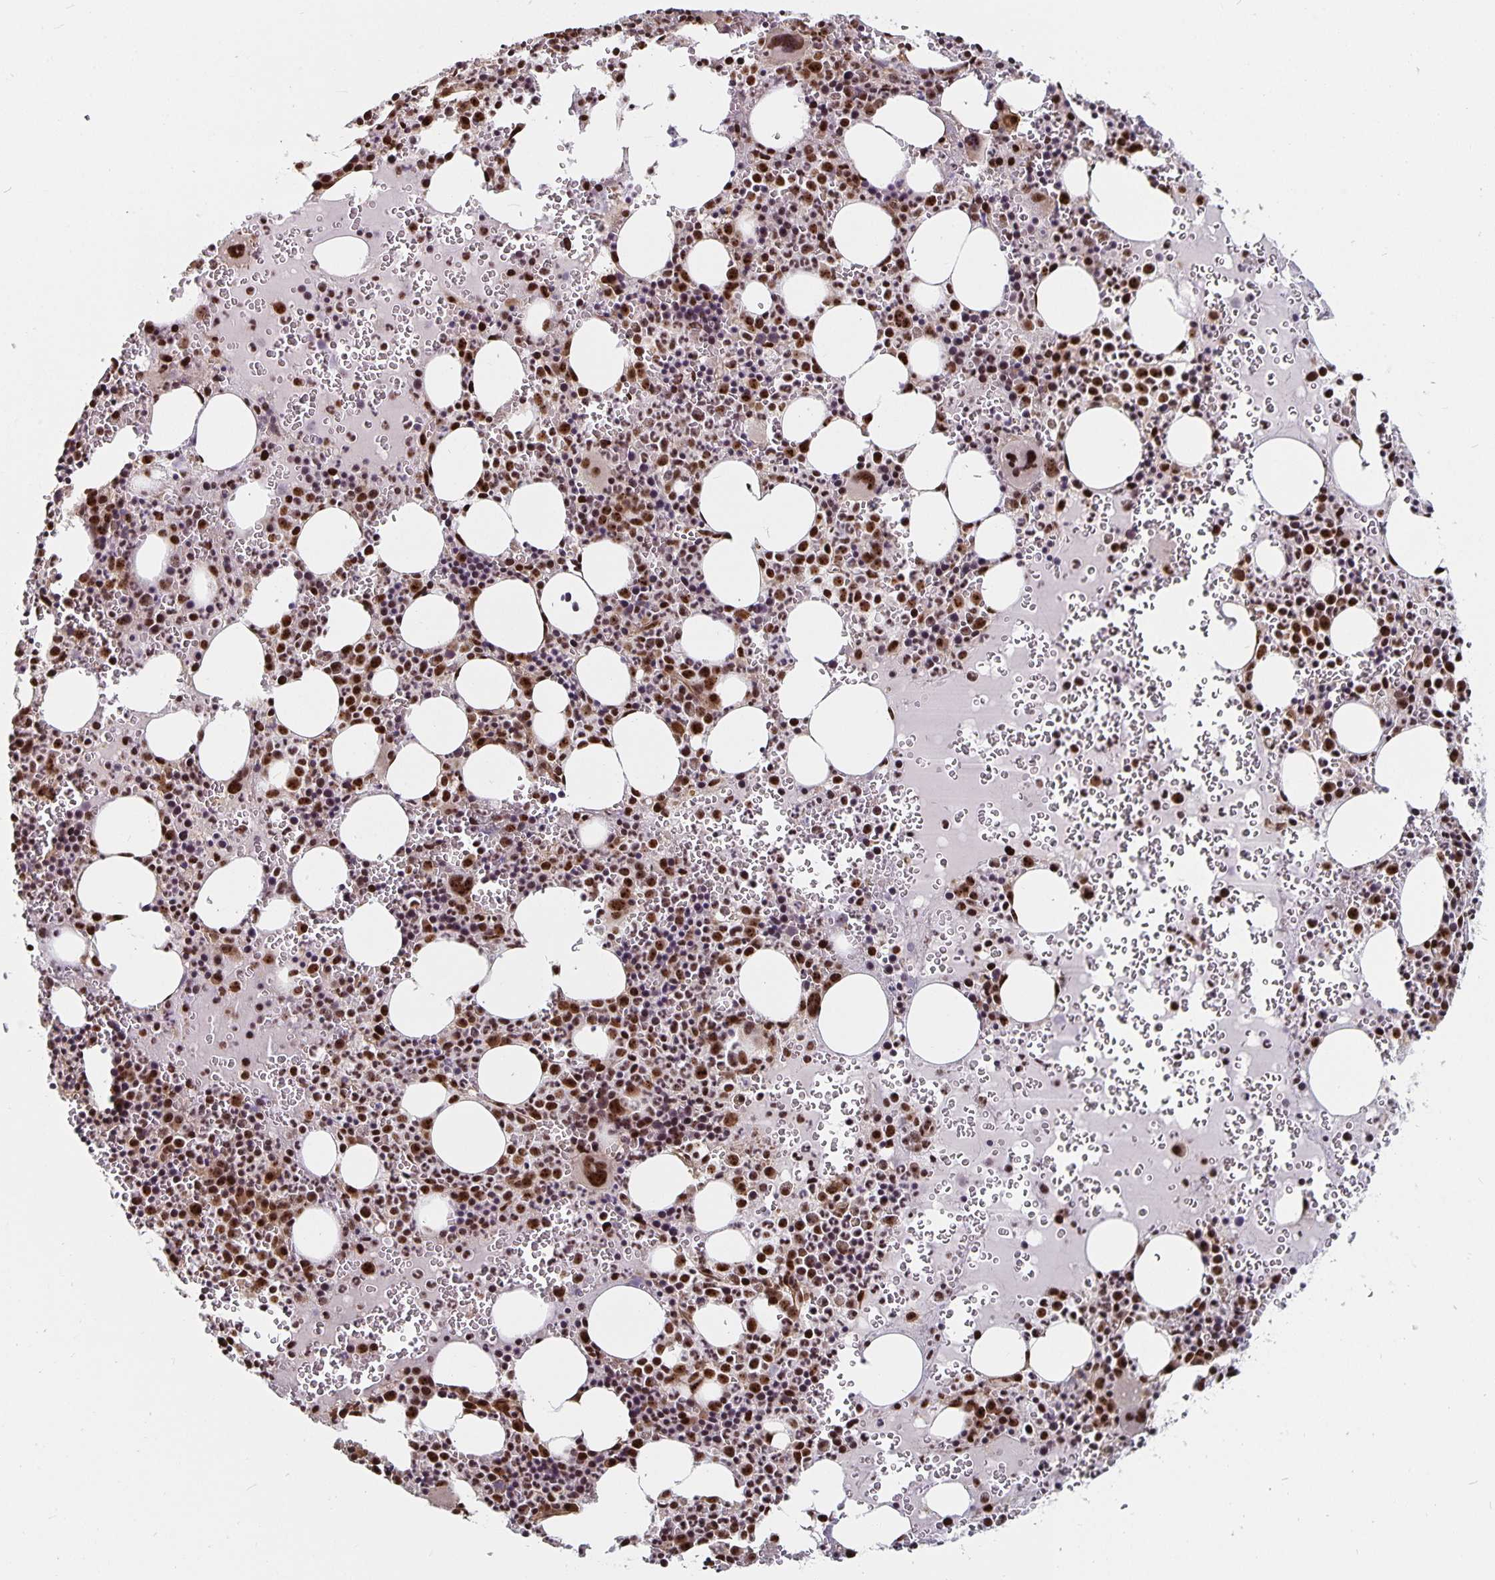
{"staining": {"intensity": "moderate", "quantity": ">75%", "location": "nuclear"}, "tissue": "bone marrow", "cell_type": "Hematopoietic cells", "image_type": "normal", "snomed": [{"axis": "morphology", "description": "Normal tissue, NOS"}, {"axis": "topography", "description": "Bone marrow"}], "caption": "Immunohistochemistry of benign human bone marrow reveals medium levels of moderate nuclear expression in about >75% of hematopoietic cells.", "gene": "LAS1L", "patient": {"sex": "male", "age": 63}}